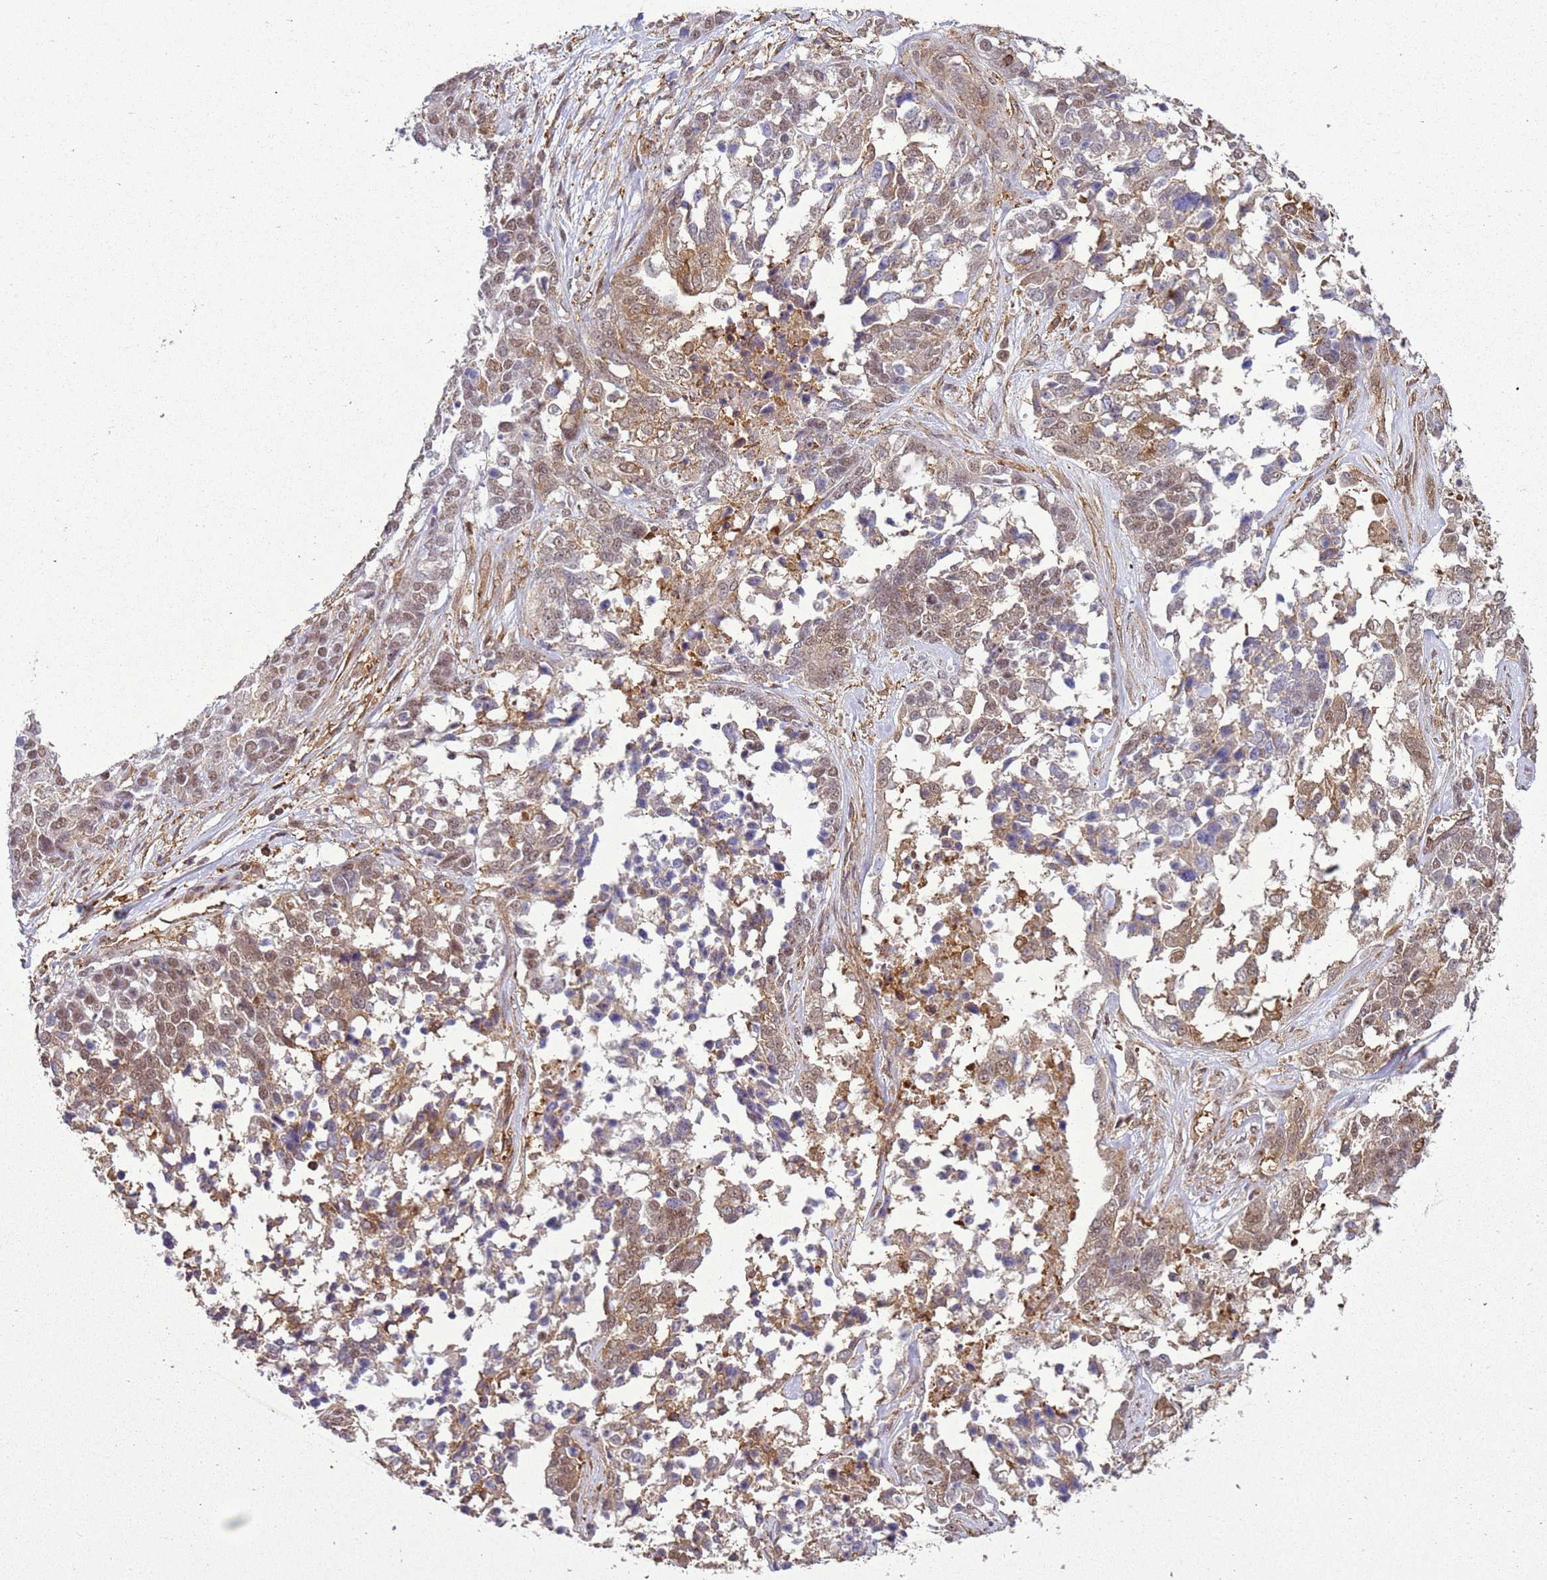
{"staining": {"intensity": "weak", "quantity": ">75%", "location": "cytoplasmic/membranous,nuclear"}, "tissue": "ovarian cancer", "cell_type": "Tumor cells", "image_type": "cancer", "snomed": [{"axis": "morphology", "description": "Cystadenocarcinoma, serous, NOS"}, {"axis": "topography", "description": "Ovary"}], "caption": "Protein expression analysis of human ovarian serous cystadenocarcinoma reveals weak cytoplasmic/membranous and nuclear staining in approximately >75% of tumor cells. The staining is performed using DAB (3,3'-diaminobenzidine) brown chromogen to label protein expression. The nuclei are counter-stained blue using hematoxylin.", "gene": "GABRE", "patient": {"sex": "female", "age": 44}}